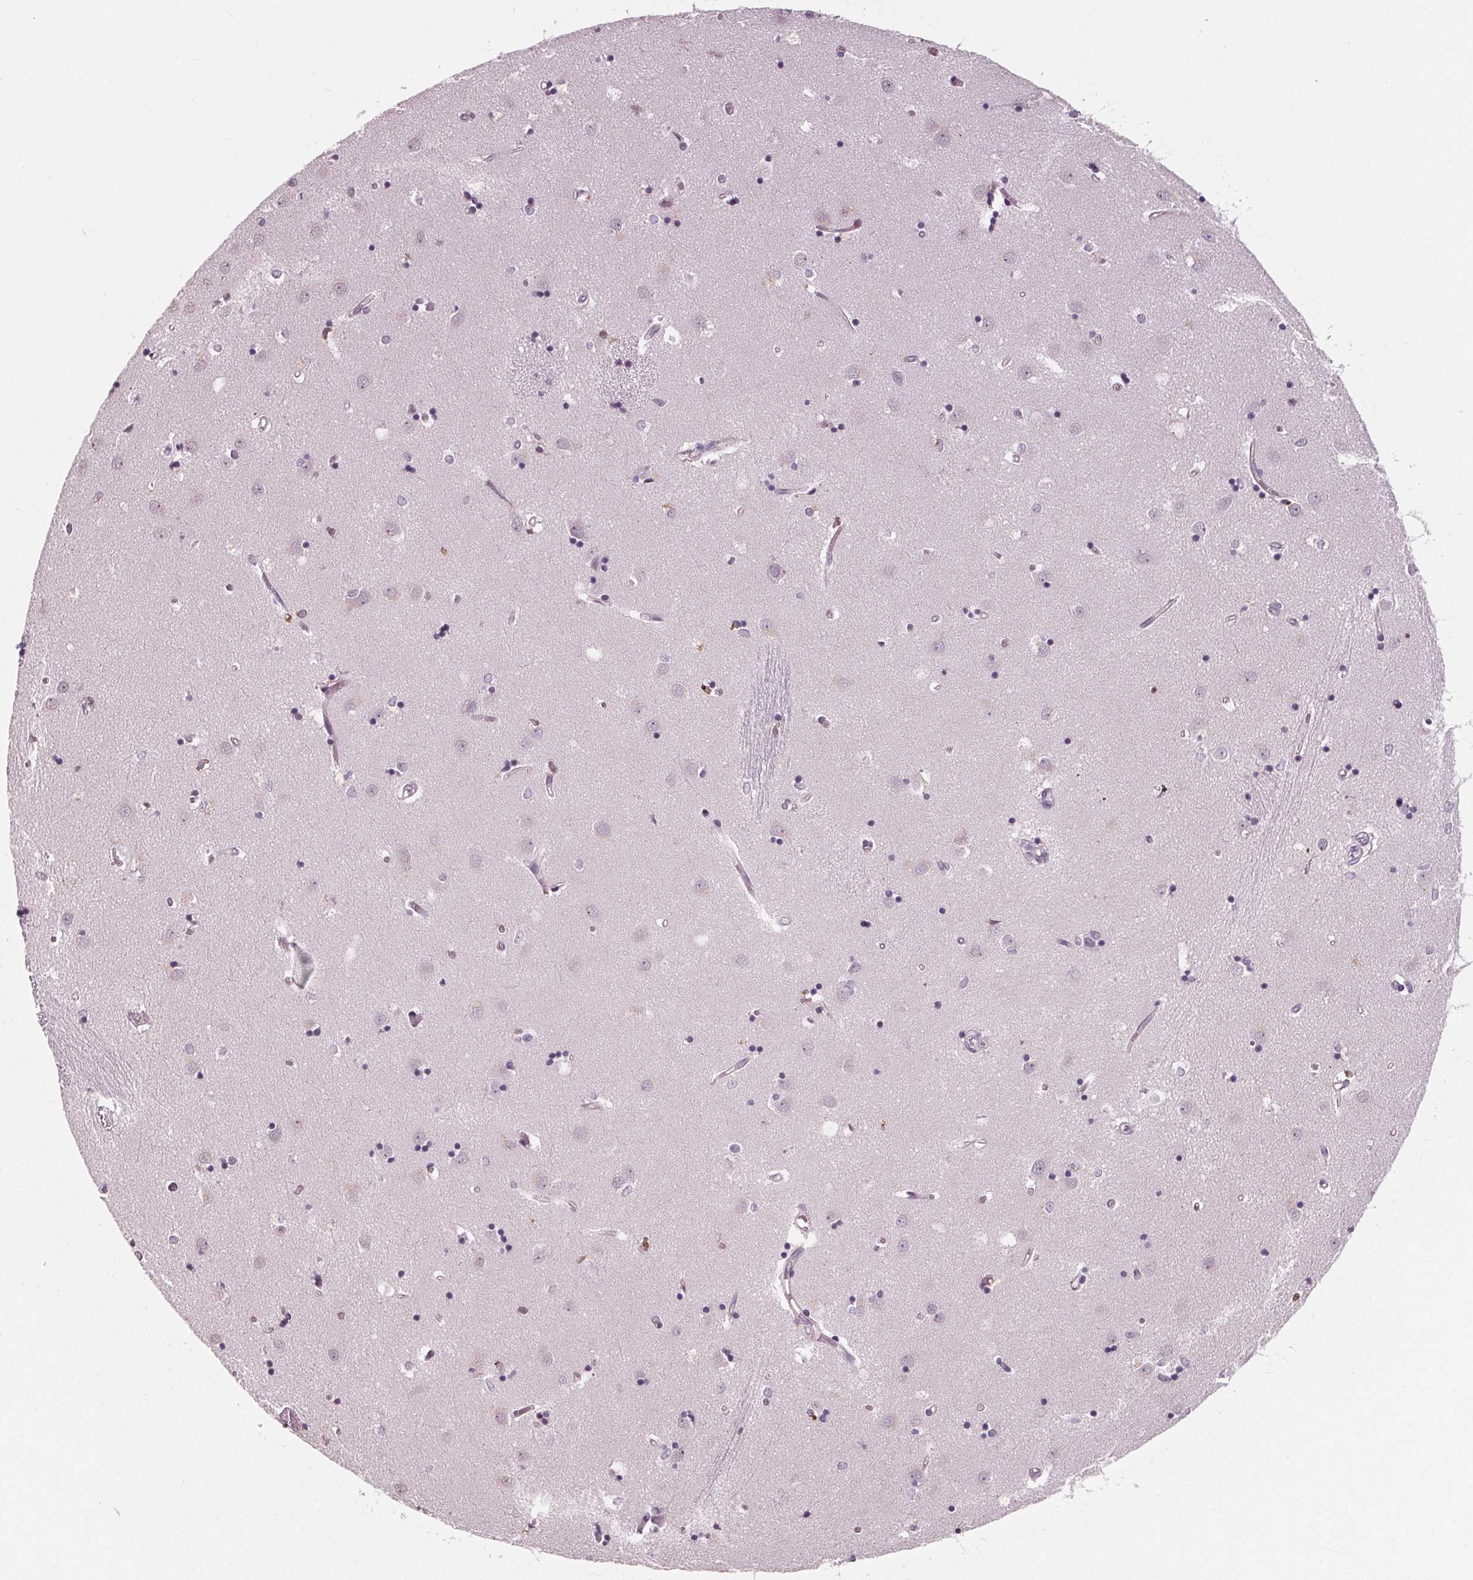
{"staining": {"intensity": "negative", "quantity": "none", "location": "none"}, "tissue": "caudate", "cell_type": "Glial cells", "image_type": "normal", "snomed": [{"axis": "morphology", "description": "Normal tissue, NOS"}, {"axis": "topography", "description": "Lateral ventricle wall"}], "caption": "Protein analysis of benign caudate reveals no significant positivity in glial cells.", "gene": "ARHGAP25", "patient": {"sex": "male", "age": 54}}